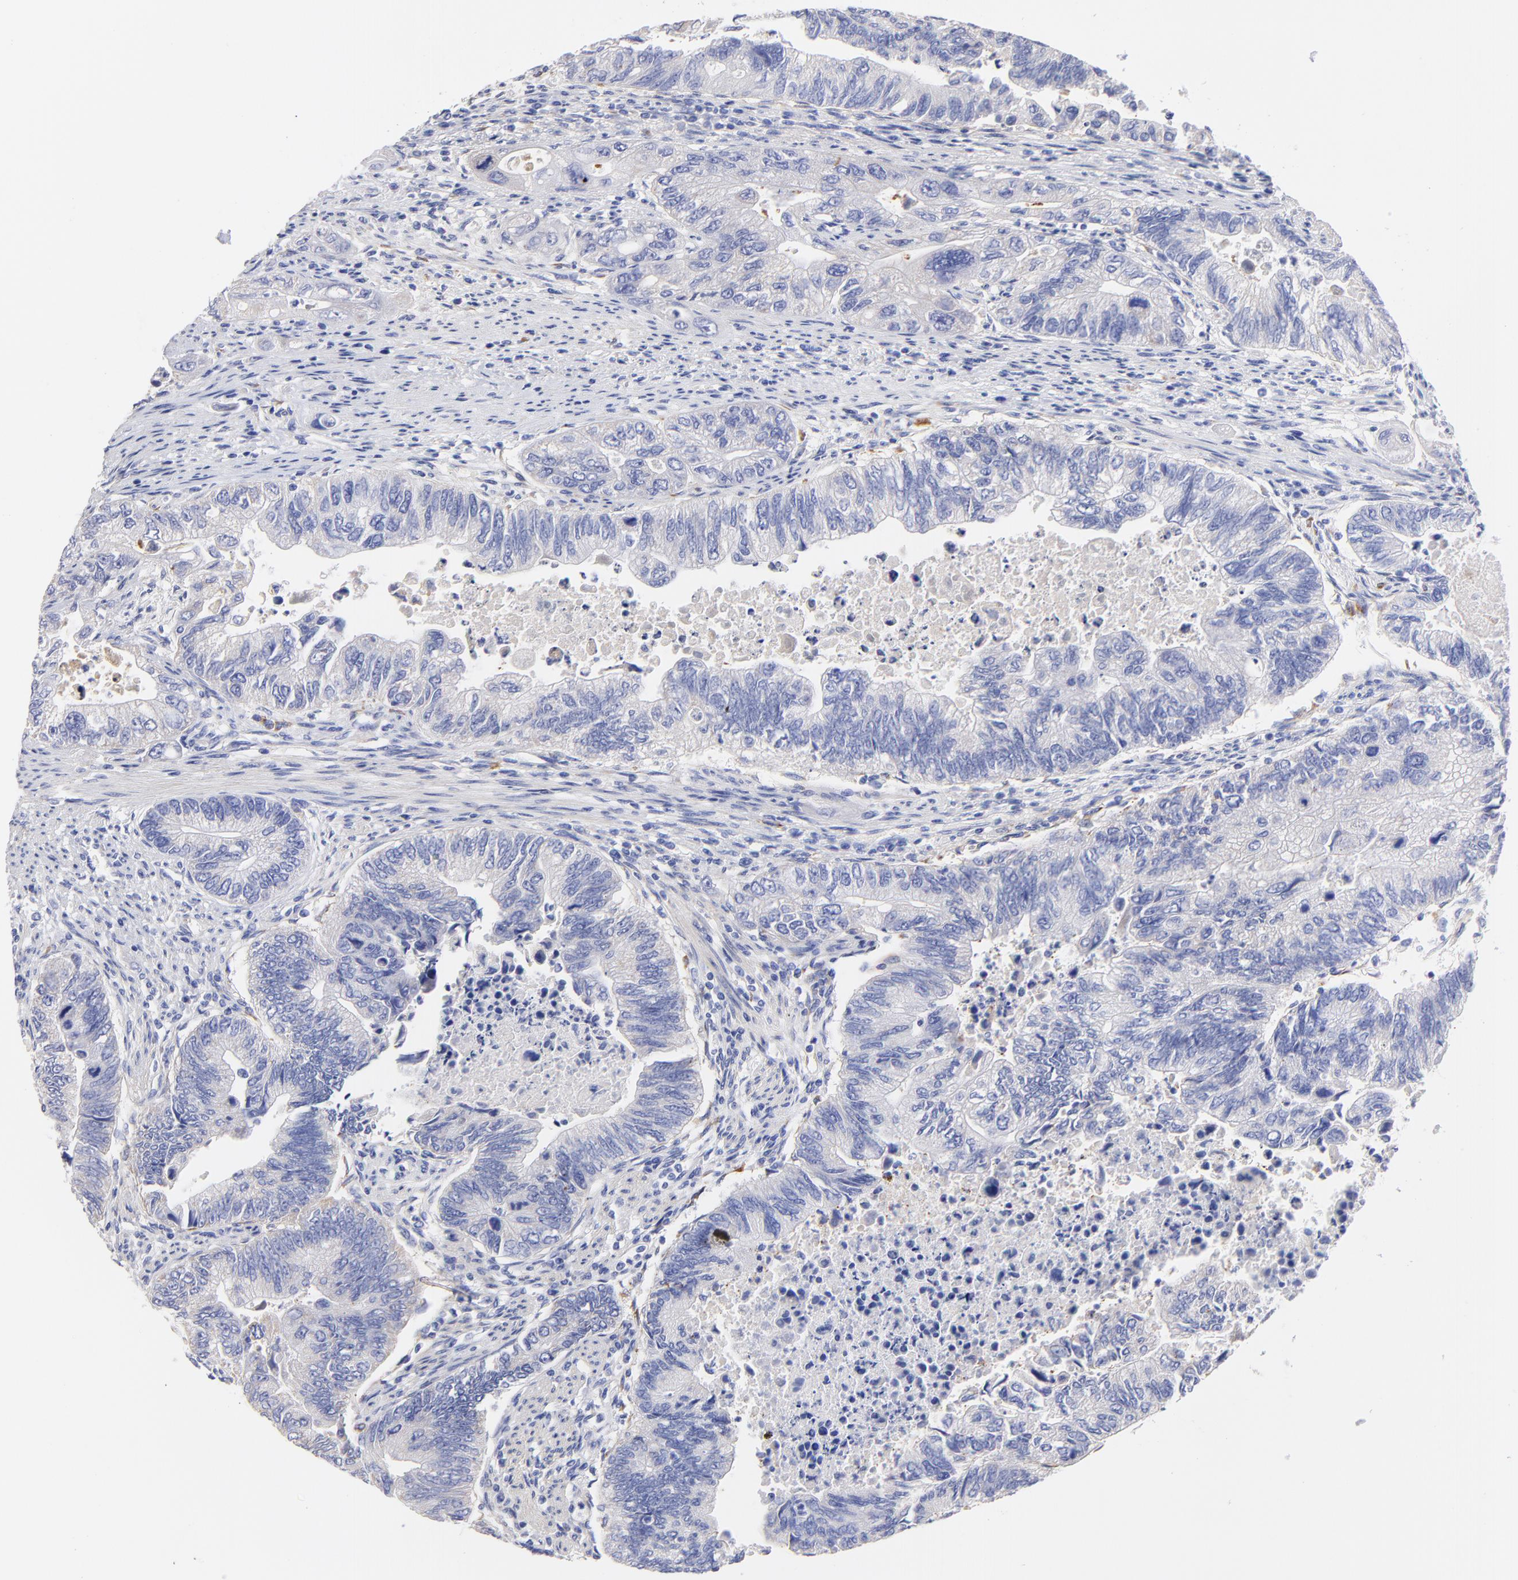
{"staining": {"intensity": "negative", "quantity": "none", "location": "none"}, "tissue": "colorectal cancer", "cell_type": "Tumor cells", "image_type": "cancer", "snomed": [{"axis": "morphology", "description": "Adenocarcinoma, NOS"}, {"axis": "topography", "description": "Colon"}], "caption": "IHC histopathology image of neoplastic tissue: adenocarcinoma (colorectal) stained with DAB demonstrates no significant protein staining in tumor cells.", "gene": "C1QTNF6", "patient": {"sex": "female", "age": 11}}